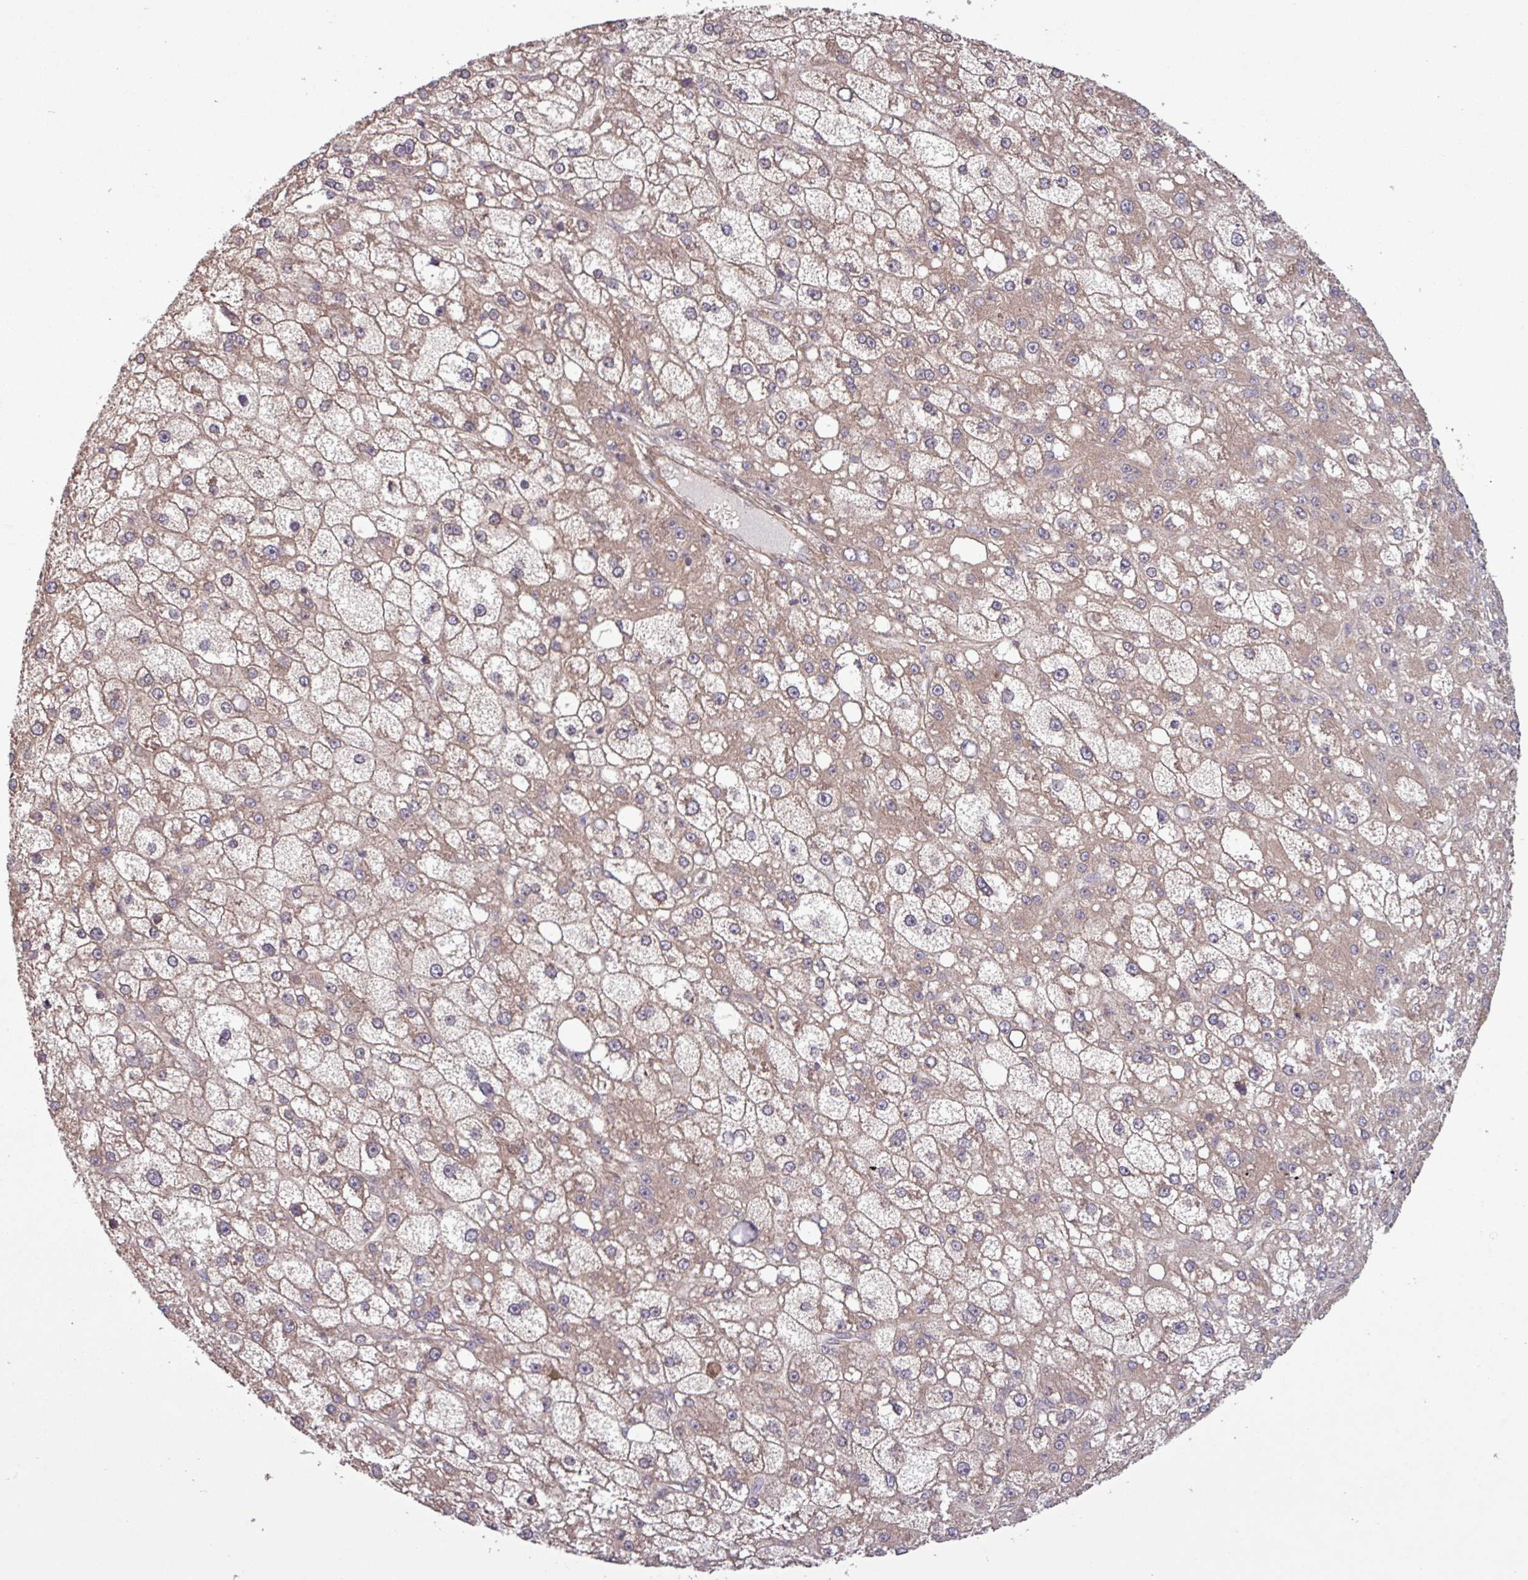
{"staining": {"intensity": "weak", "quantity": ">75%", "location": "cytoplasmic/membranous"}, "tissue": "liver cancer", "cell_type": "Tumor cells", "image_type": "cancer", "snomed": [{"axis": "morphology", "description": "Carcinoma, Hepatocellular, NOS"}, {"axis": "topography", "description": "Liver"}], "caption": "Tumor cells display low levels of weak cytoplasmic/membranous positivity in approximately >75% of cells in human hepatocellular carcinoma (liver).", "gene": "TRABD2A", "patient": {"sex": "male", "age": 67}}